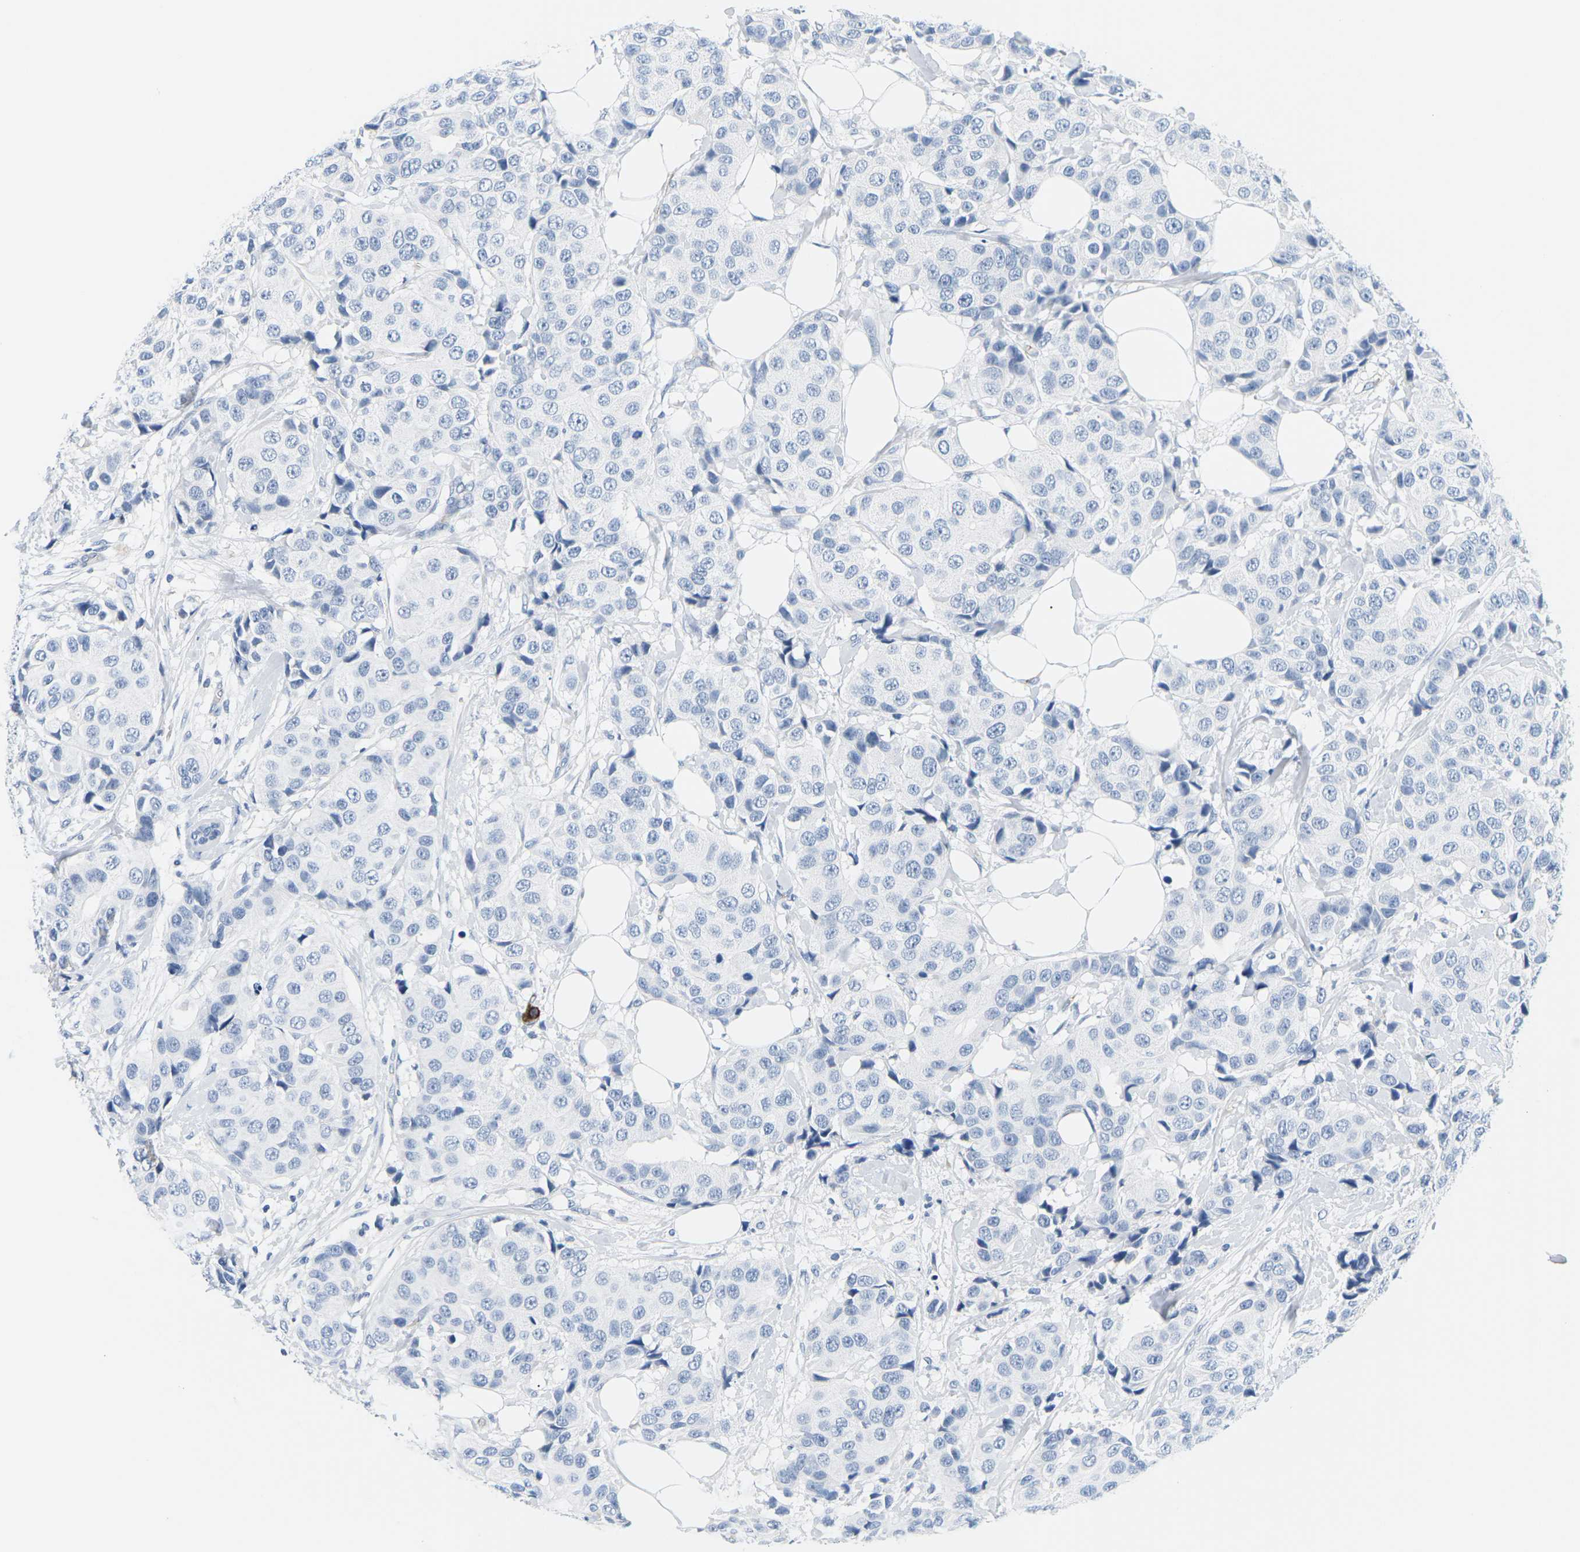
{"staining": {"intensity": "negative", "quantity": "none", "location": "none"}, "tissue": "breast cancer", "cell_type": "Tumor cells", "image_type": "cancer", "snomed": [{"axis": "morphology", "description": "Normal tissue, NOS"}, {"axis": "morphology", "description": "Duct carcinoma"}, {"axis": "topography", "description": "Breast"}], "caption": "Breast intraductal carcinoma was stained to show a protein in brown. There is no significant staining in tumor cells. Brightfield microscopy of immunohistochemistry (IHC) stained with DAB (3,3'-diaminobenzidine) (brown) and hematoxylin (blue), captured at high magnification.", "gene": "APOB", "patient": {"sex": "female", "age": 39}}